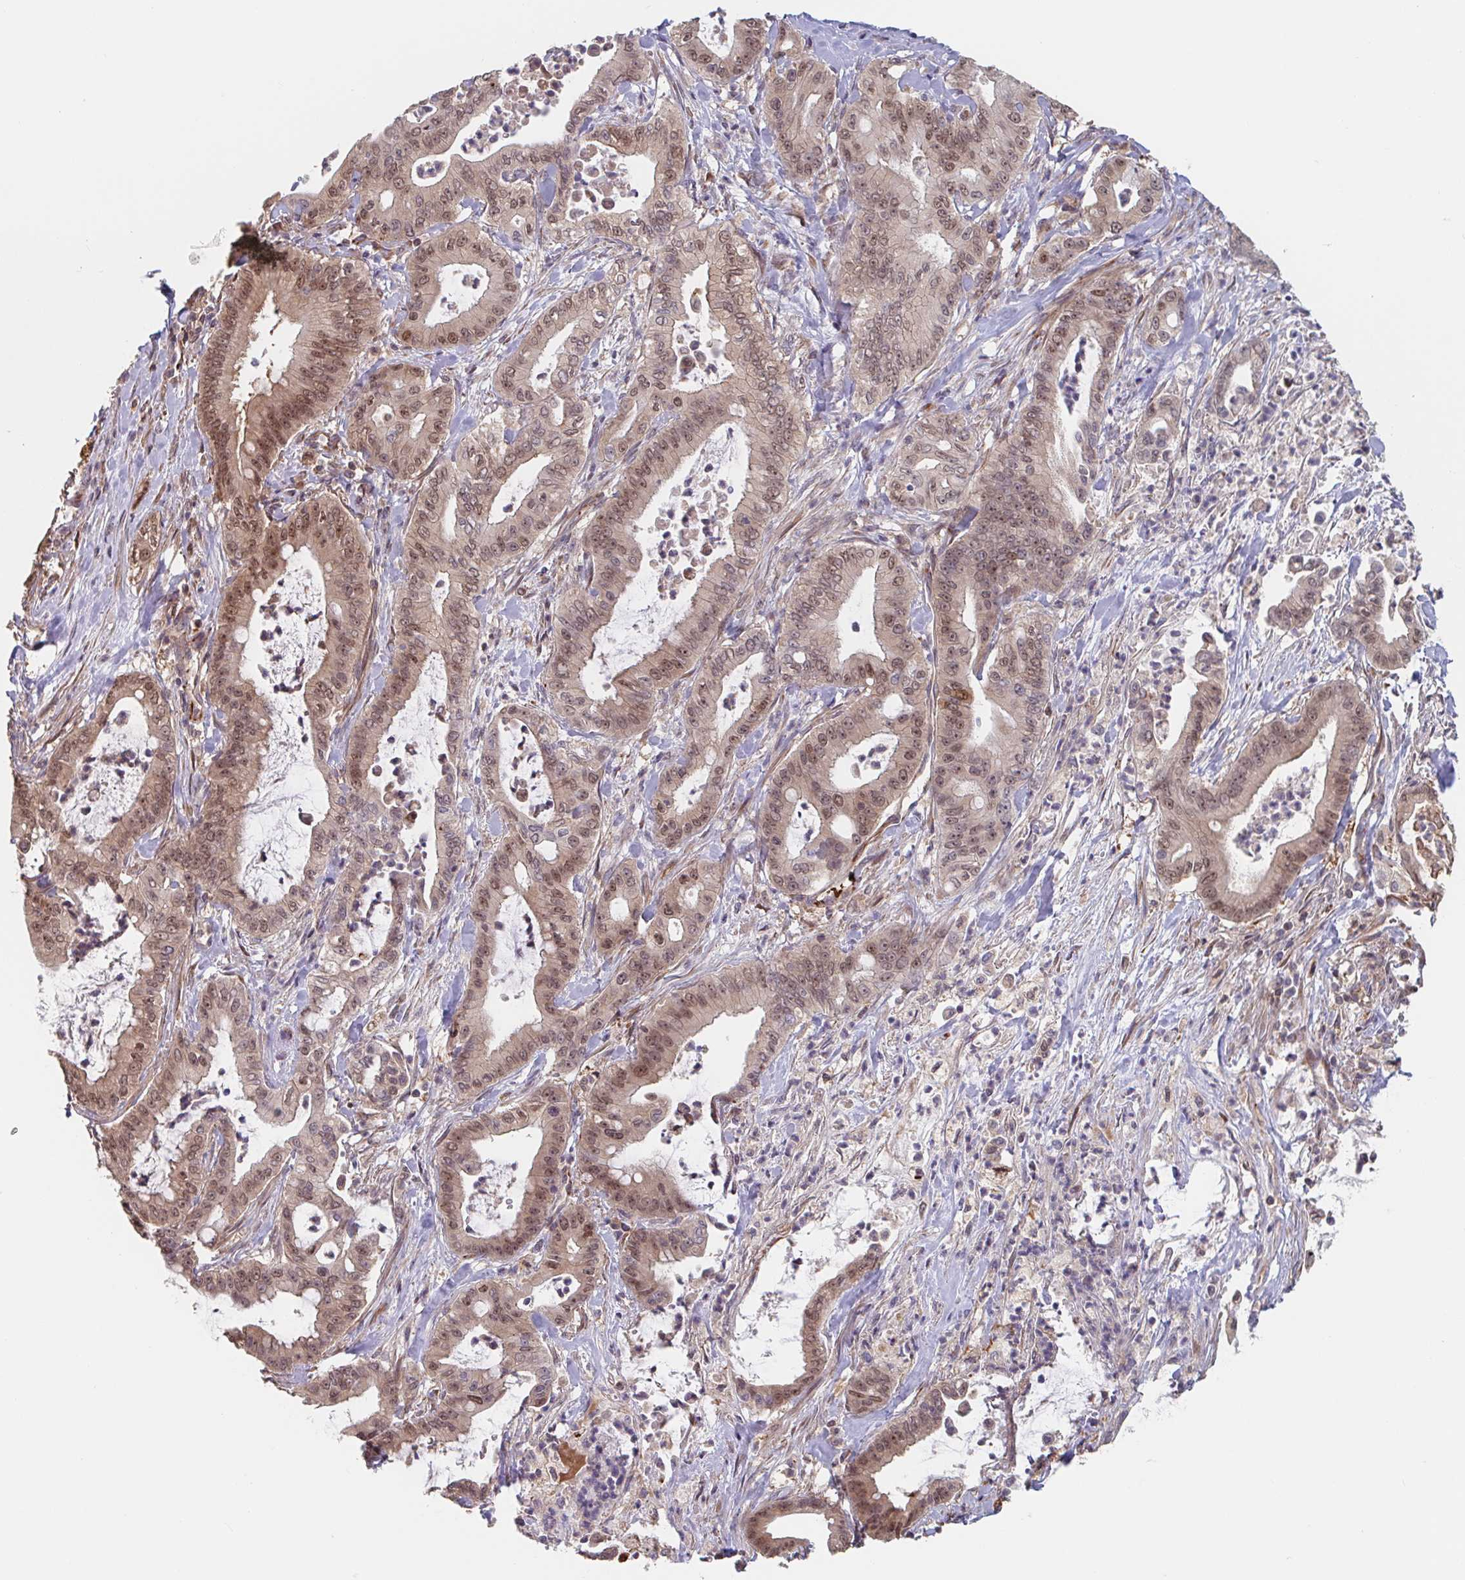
{"staining": {"intensity": "moderate", "quantity": ">75%", "location": "nuclear"}, "tissue": "pancreatic cancer", "cell_type": "Tumor cells", "image_type": "cancer", "snomed": [{"axis": "morphology", "description": "Adenocarcinoma, NOS"}, {"axis": "topography", "description": "Pancreas"}], "caption": "Immunohistochemical staining of human pancreatic cancer shows medium levels of moderate nuclear expression in approximately >75% of tumor cells. (Brightfield microscopy of DAB IHC at high magnification).", "gene": "NUB1", "patient": {"sex": "male", "age": 71}}